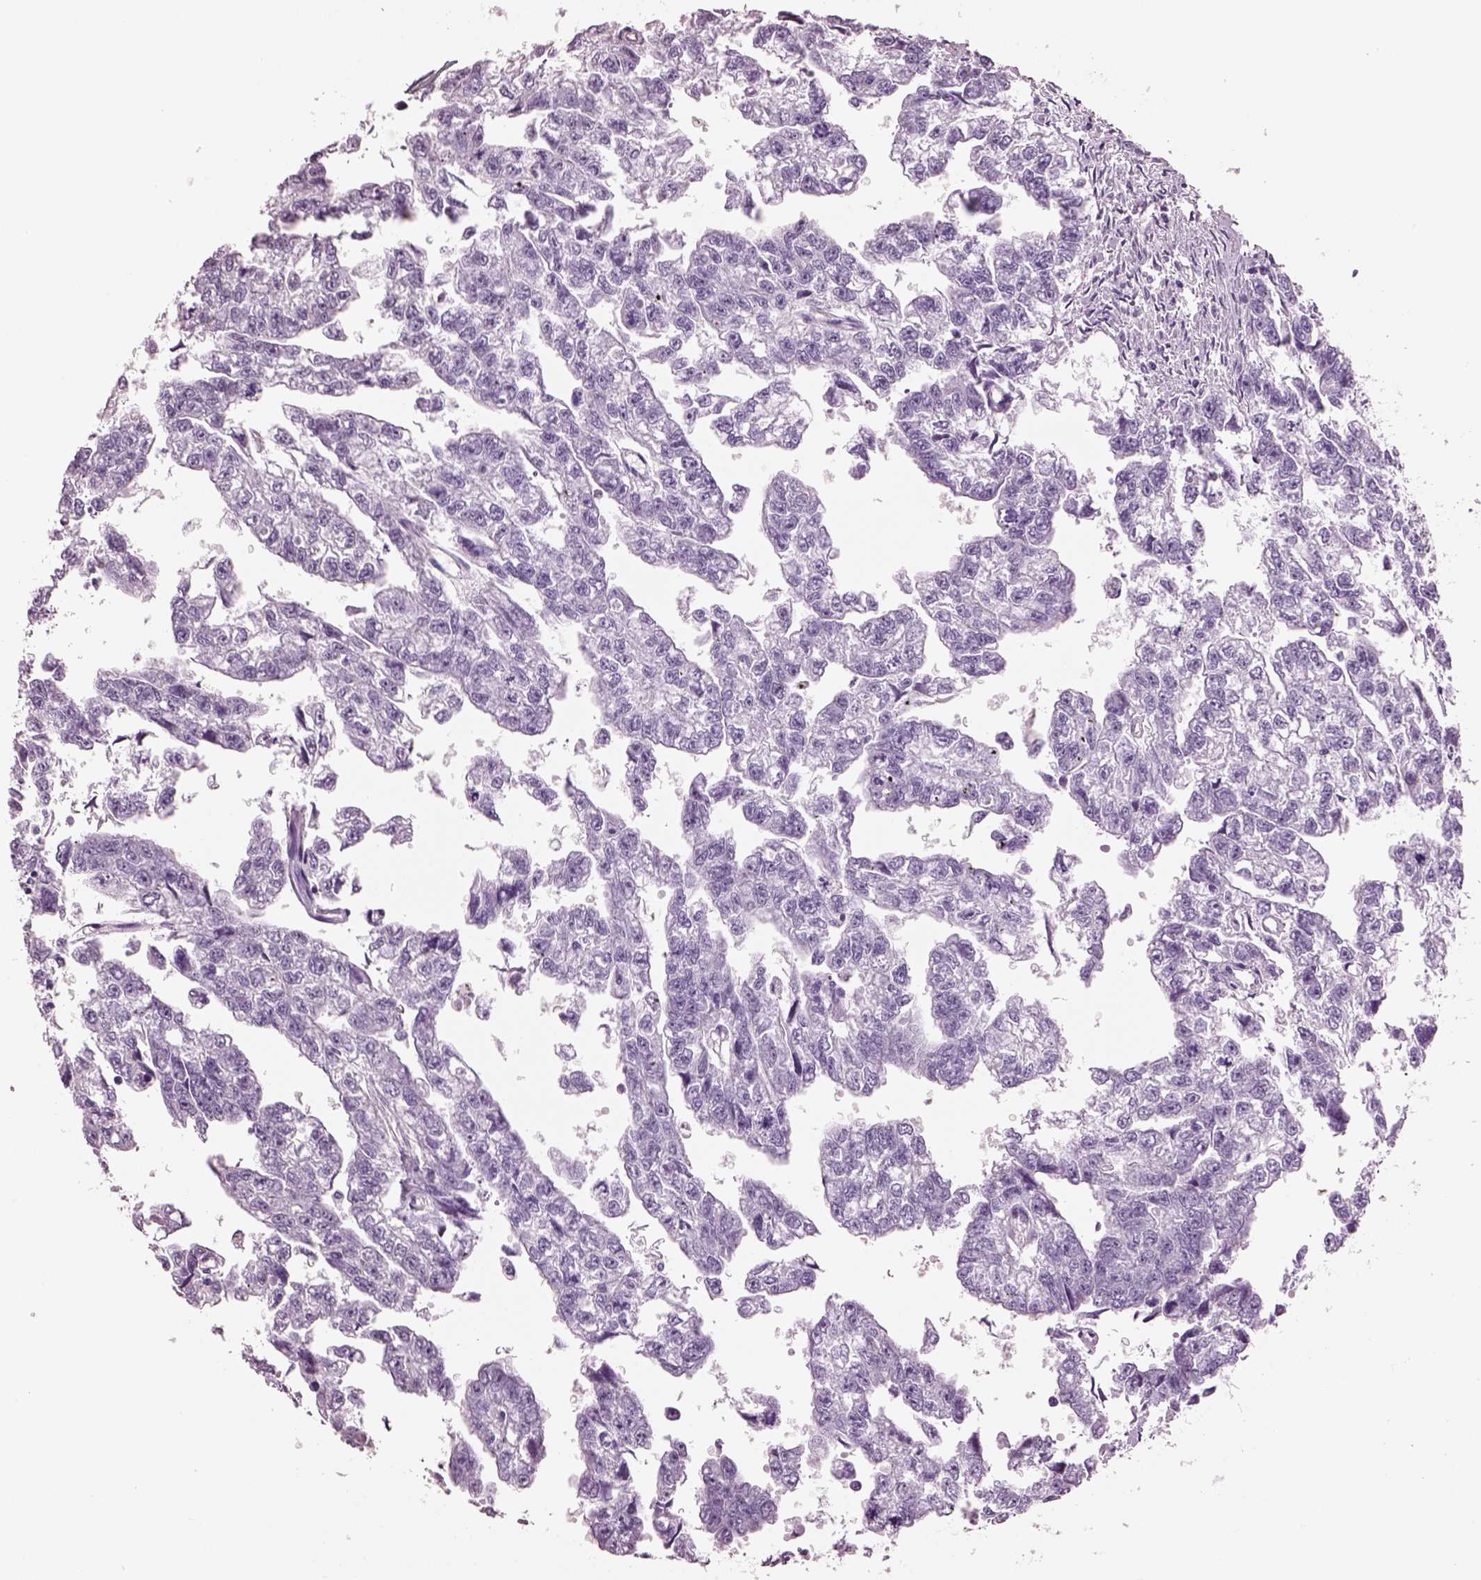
{"staining": {"intensity": "negative", "quantity": "none", "location": "none"}, "tissue": "testis cancer", "cell_type": "Tumor cells", "image_type": "cancer", "snomed": [{"axis": "morphology", "description": "Carcinoma, Embryonal, NOS"}, {"axis": "morphology", "description": "Teratoma, malignant, NOS"}, {"axis": "topography", "description": "Testis"}], "caption": "There is no significant expression in tumor cells of testis malignant teratoma. (DAB (3,3'-diaminobenzidine) immunohistochemistry (IHC), high magnification).", "gene": "ACOD1", "patient": {"sex": "male", "age": 44}}